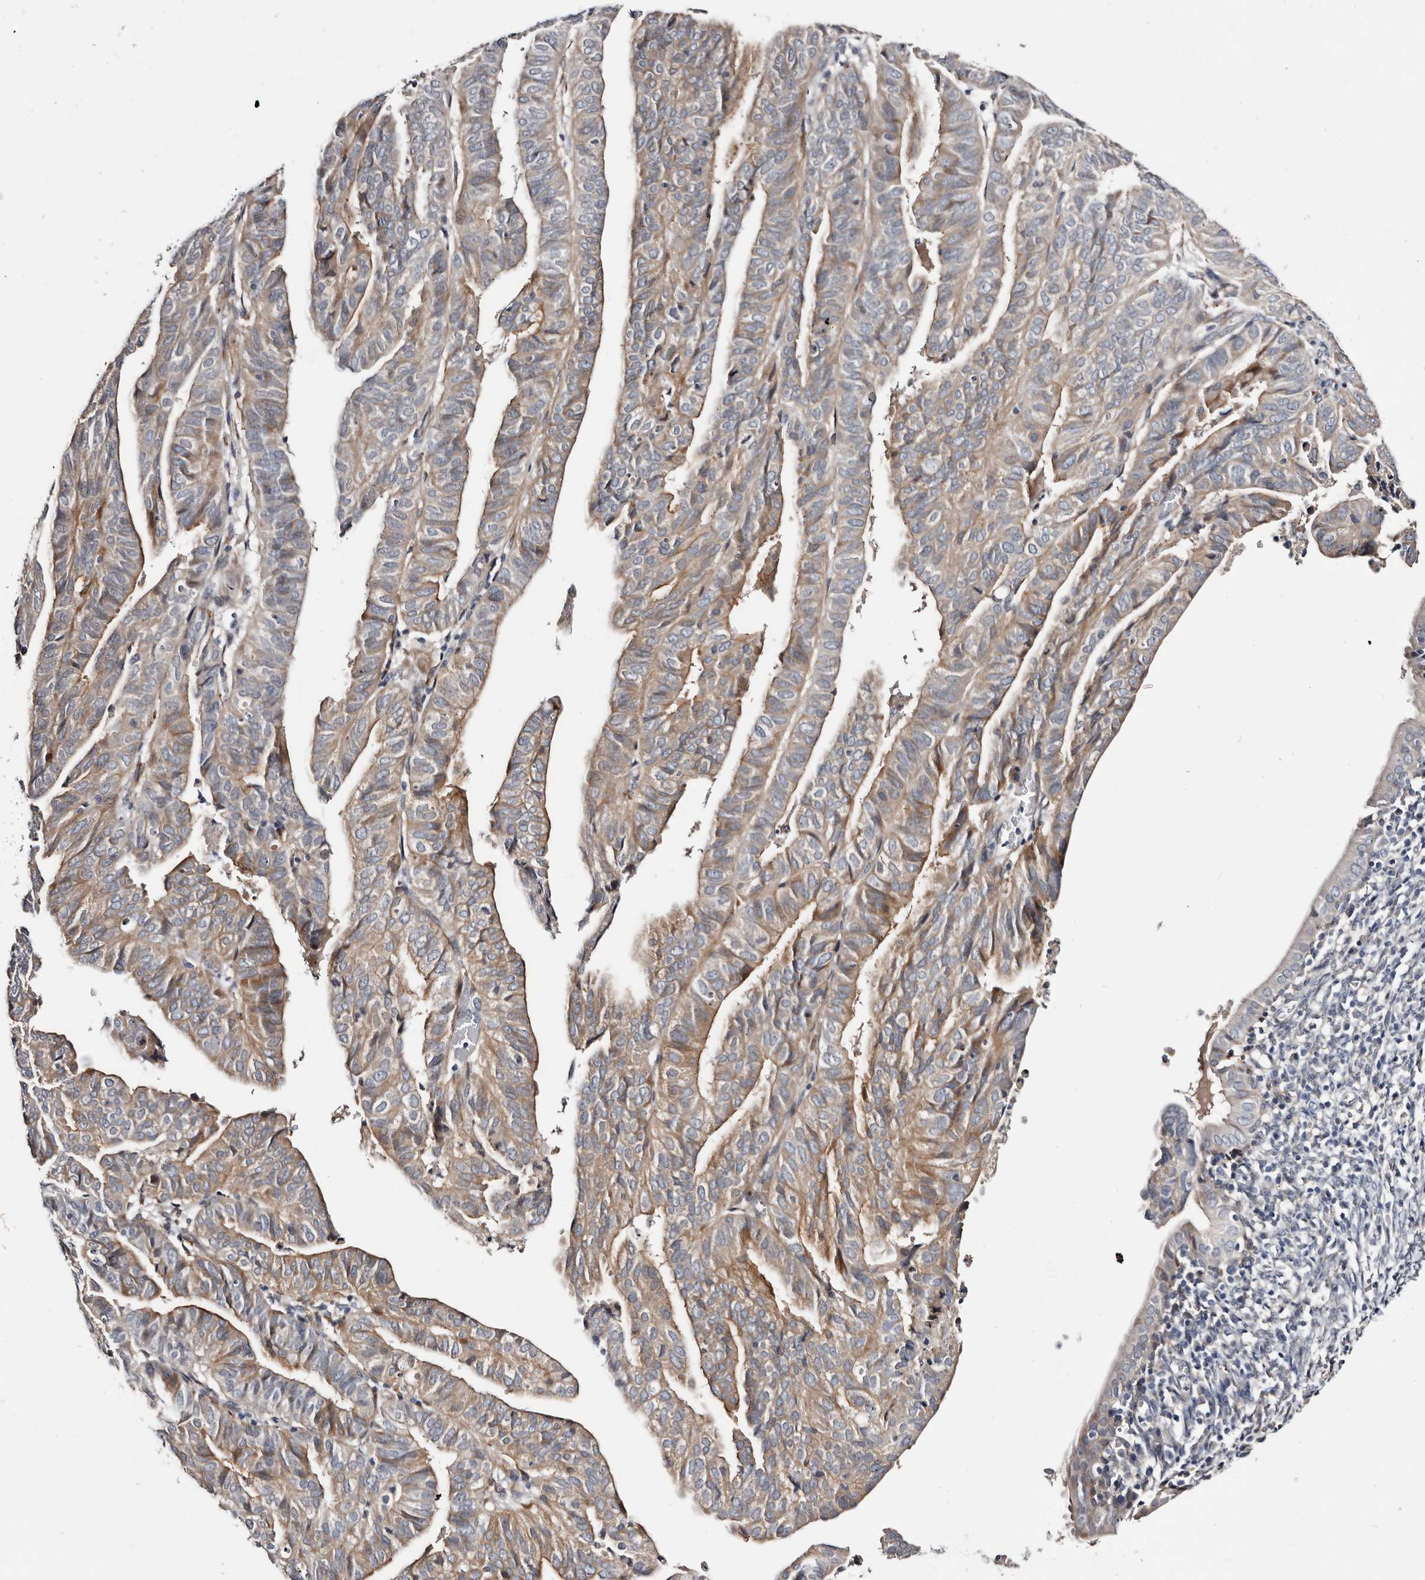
{"staining": {"intensity": "moderate", "quantity": "25%-75%", "location": "cytoplasmic/membranous"}, "tissue": "endometrial cancer", "cell_type": "Tumor cells", "image_type": "cancer", "snomed": [{"axis": "morphology", "description": "Adenocarcinoma, NOS"}, {"axis": "topography", "description": "Uterus"}], "caption": "An immunohistochemistry micrograph of tumor tissue is shown. Protein staining in brown highlights moderate cytoplasmic/membranous positivity in endometrial adenocarcinoma within tumor cells.", "gene": "USH1C", "patient": {"sex": "female", "age": 77}}